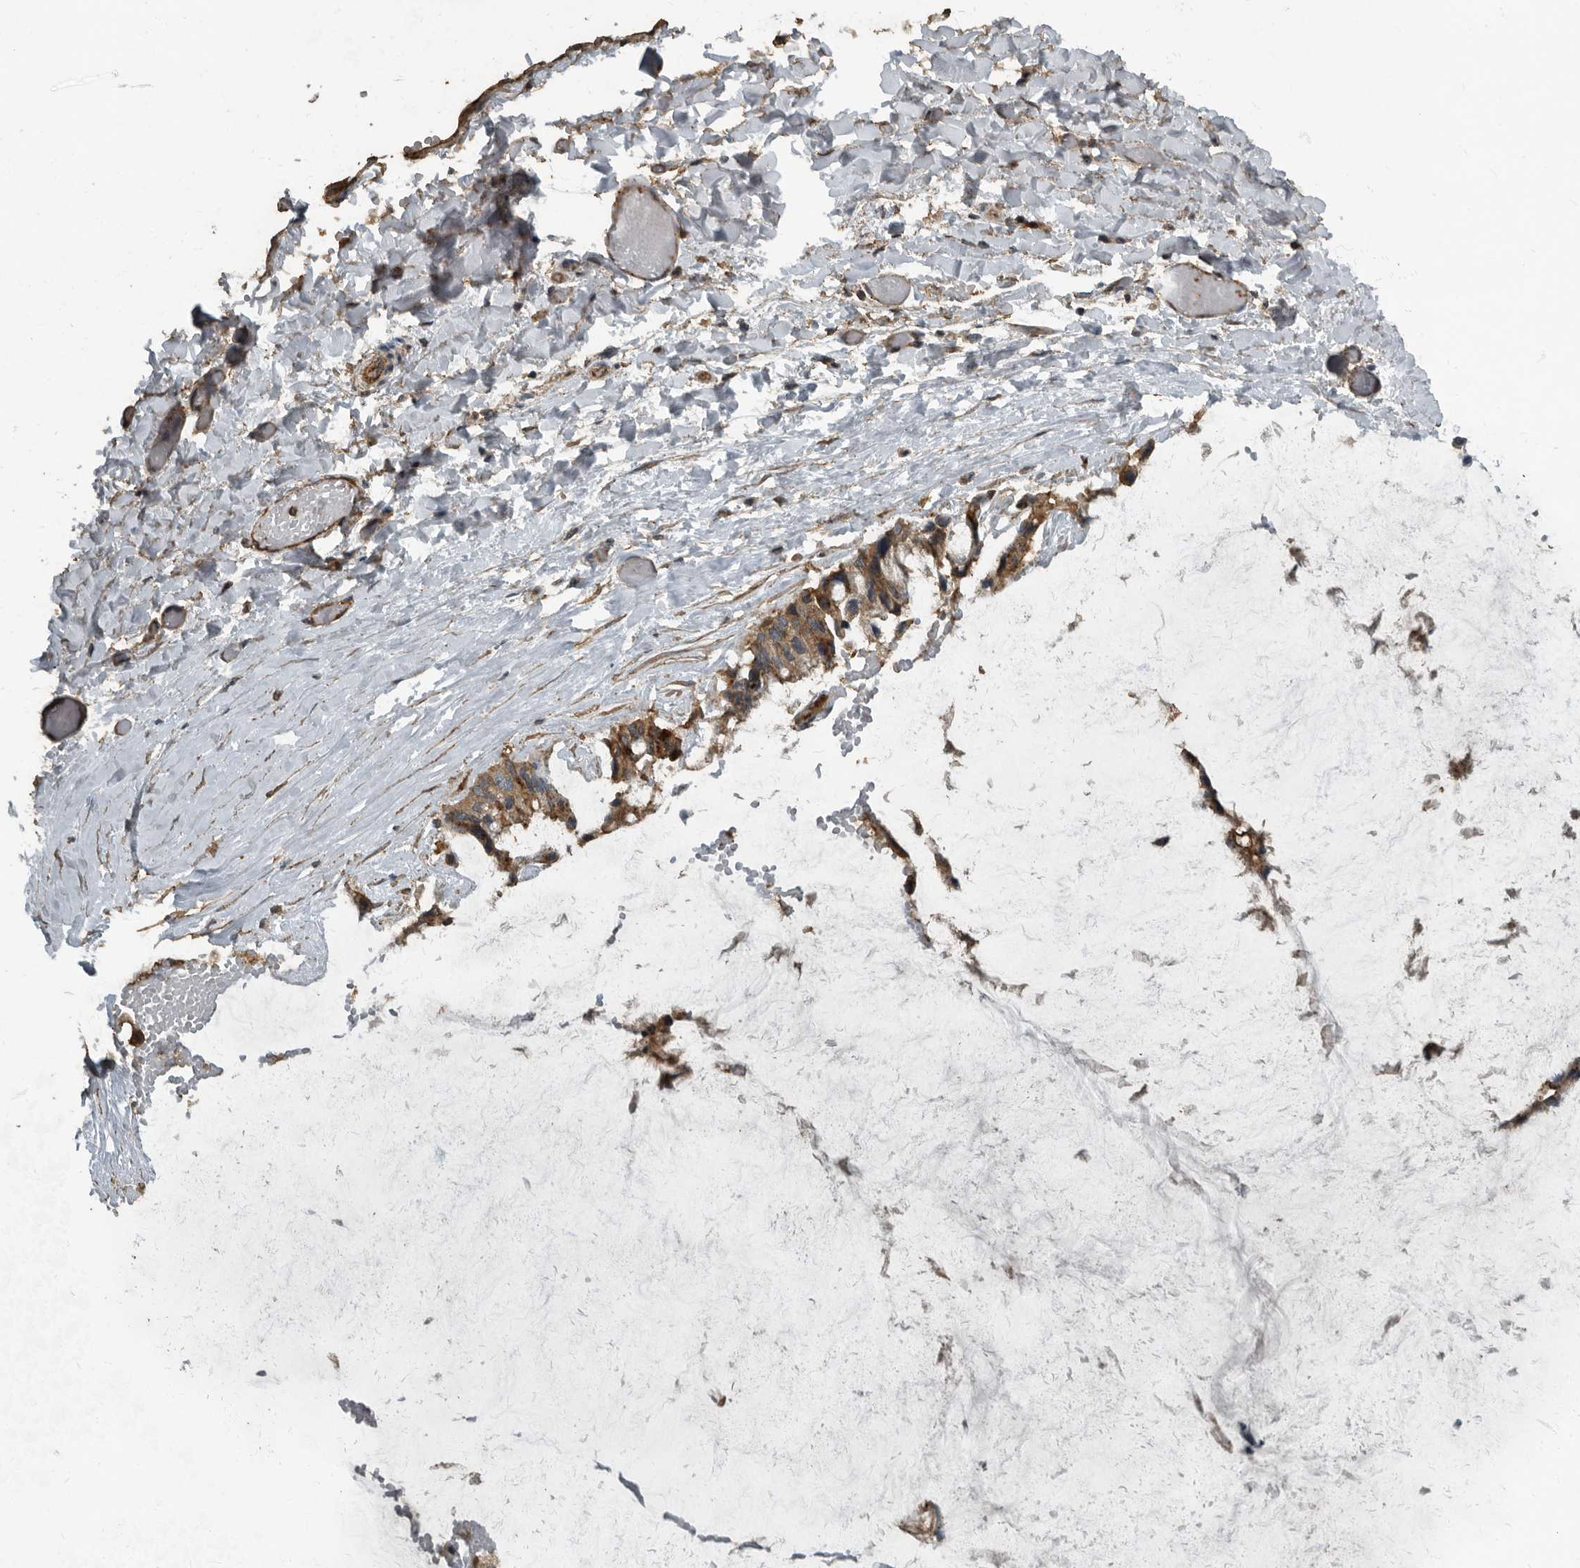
{"staining": {"intensity": "moderate", "quantity": ">75%", "location": "cytoplasmic/membranous"}, "tissue": "ovarian cancer", "cell_type": "Tumor cells", "image_type": "cancer", "snomed": [{"axis": "morphology", "description": "Cystadenocarcinoma, mucinous, NOS"}, {"axis": "topography", "description": "Ovary"}], "caption": "Protein staining exhibits moderate cytoplasmic/membranous positivity in about >75% of tumor cells in ovarian cancer. The protein is stained brown, and the nuclei are stained in blue (DAB (3,3'-diaminobenzidine) IHC with brightfield microscopy, high magnification).", "gene": "IL15RA", "patient": {"sex": "female", "age": 39}}